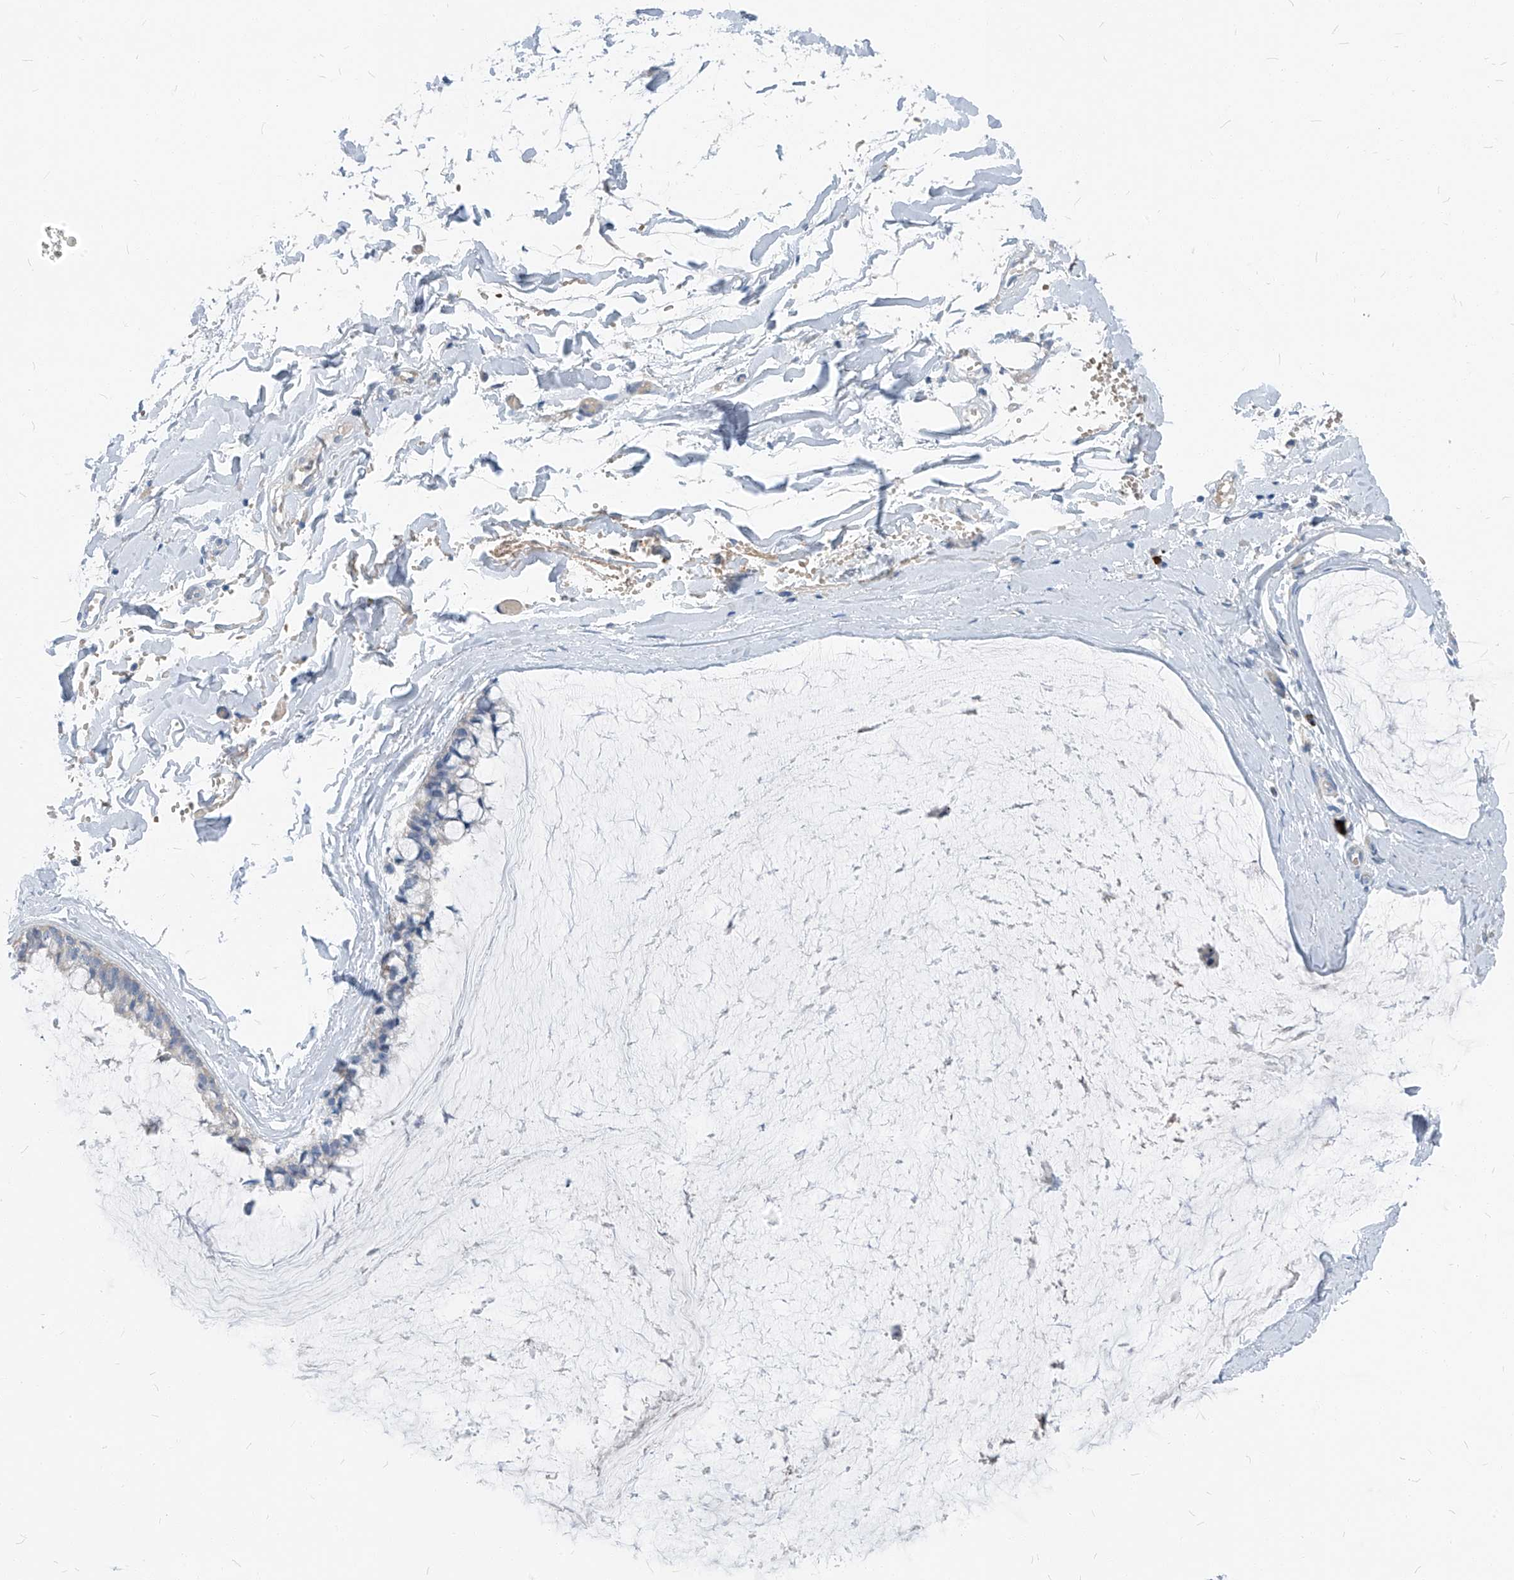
{"staining": {"intensity": "negative", "quantity": "none", "location": "none"}, "tissue": "ovarian cancer", "cell_type": "Tumor cells", "image_type": "cancer", "snomed": [{"axis": "morphology", "description": "Cystadenocarcinoma, mucinous, NOS"}, {"axis": "topography", "description": "Ovary"}], "caption": "Ovarian mucinous cystadenocarcinoma was stained to show a protein in brown. There is no significant positivity in tumor cells.", "gene": "CHMP2B", "patient": {"sex": "female", "age": 39}}